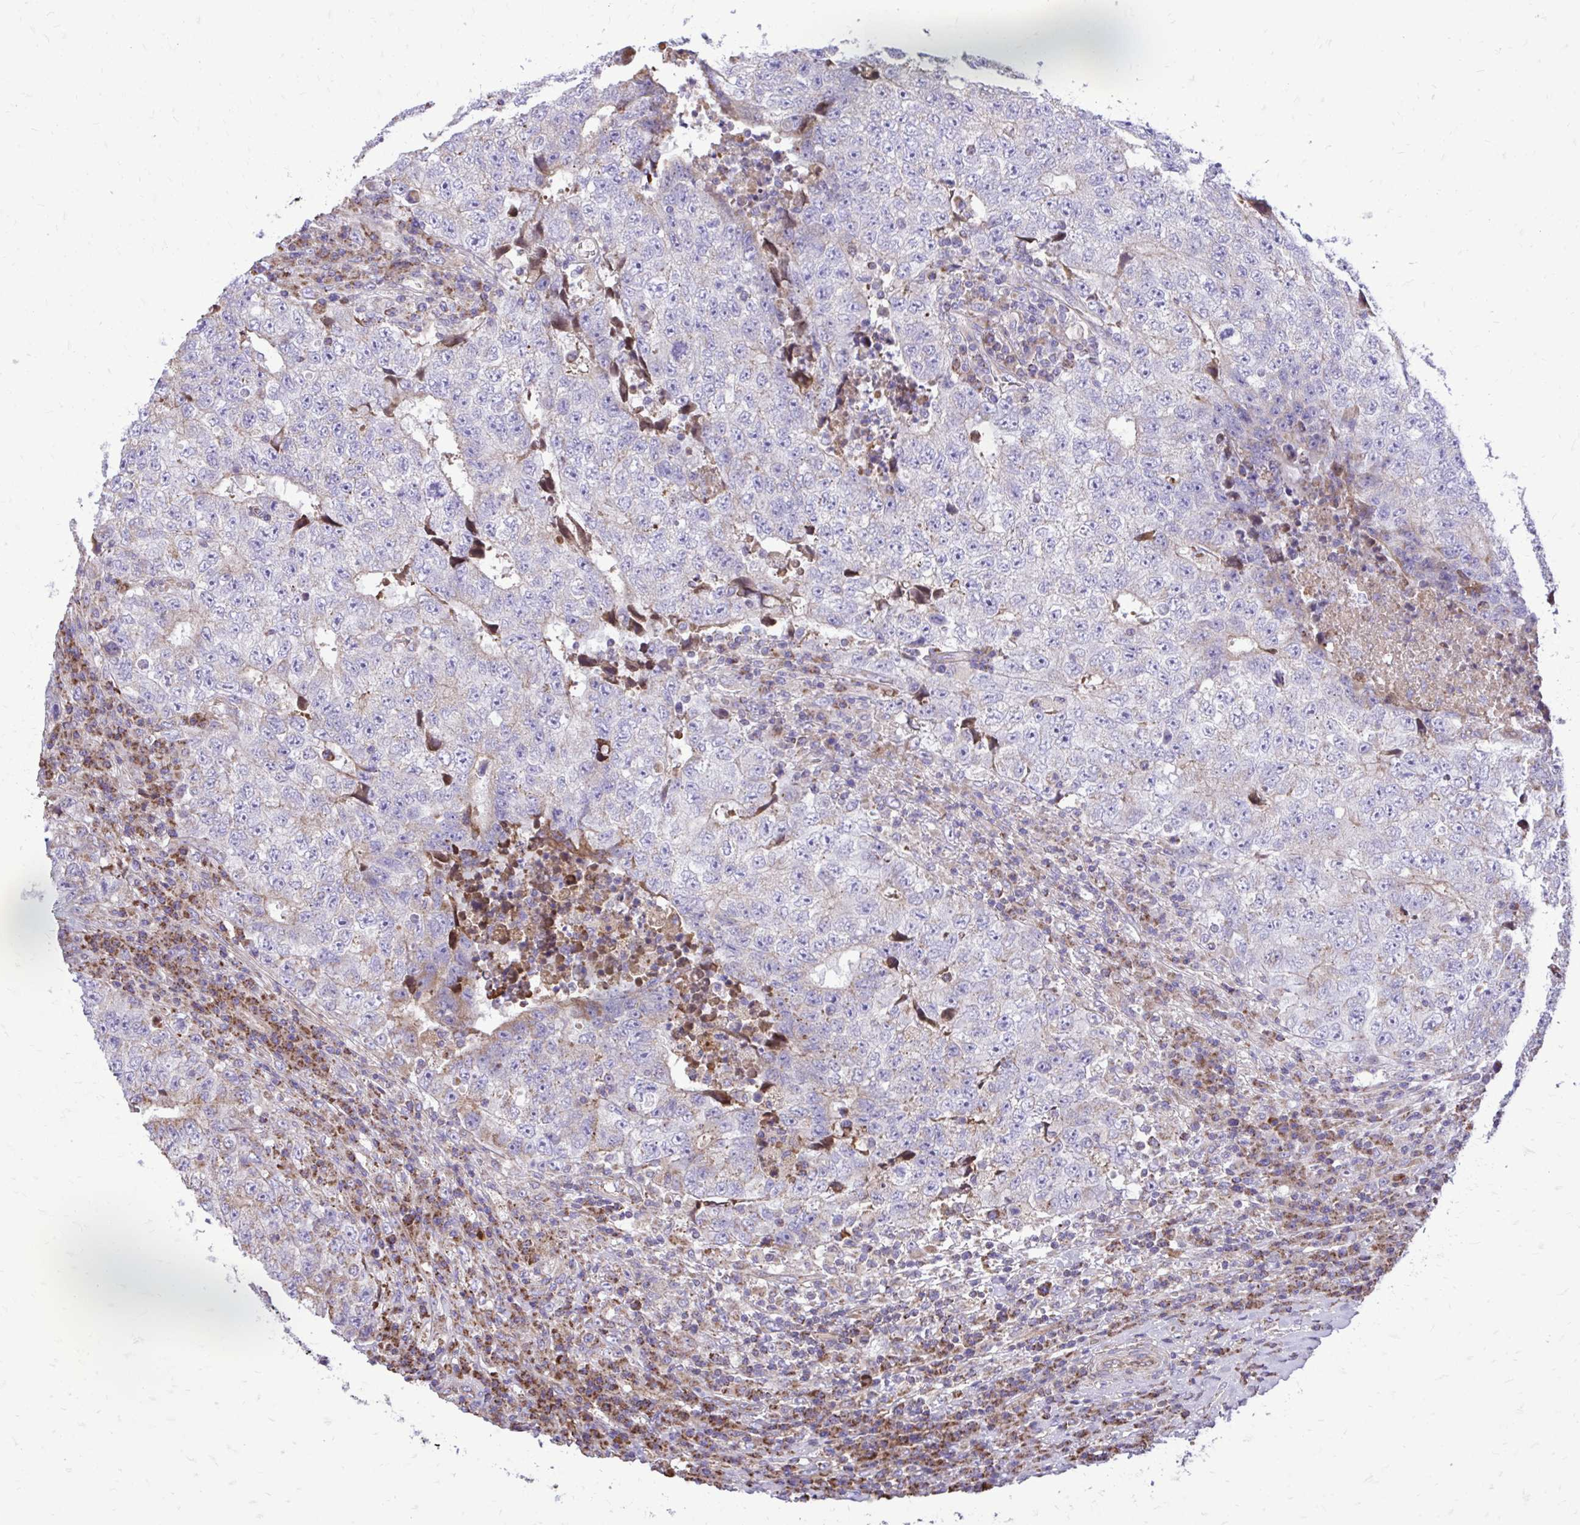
{"staining": {"intensity": "negative", "quantity": "none", "location": "none"}, "tissue": "testis cancer", "cell_type": "Tumor cells", "image_type": "cancer", "snomed": [{"axis": "morphology", "description": "Necrosis, NOS"}, {"axis": "morphology", "description": "Carcinoma, Embryonal, NOS"}, {"axis": "topography", "description": "Testis"}], "caption": "The image shows no significant staining in tumor cells of testis cancer.", "gene": "ATP13A2", "patient": {"sex": "male", "age": 19}}